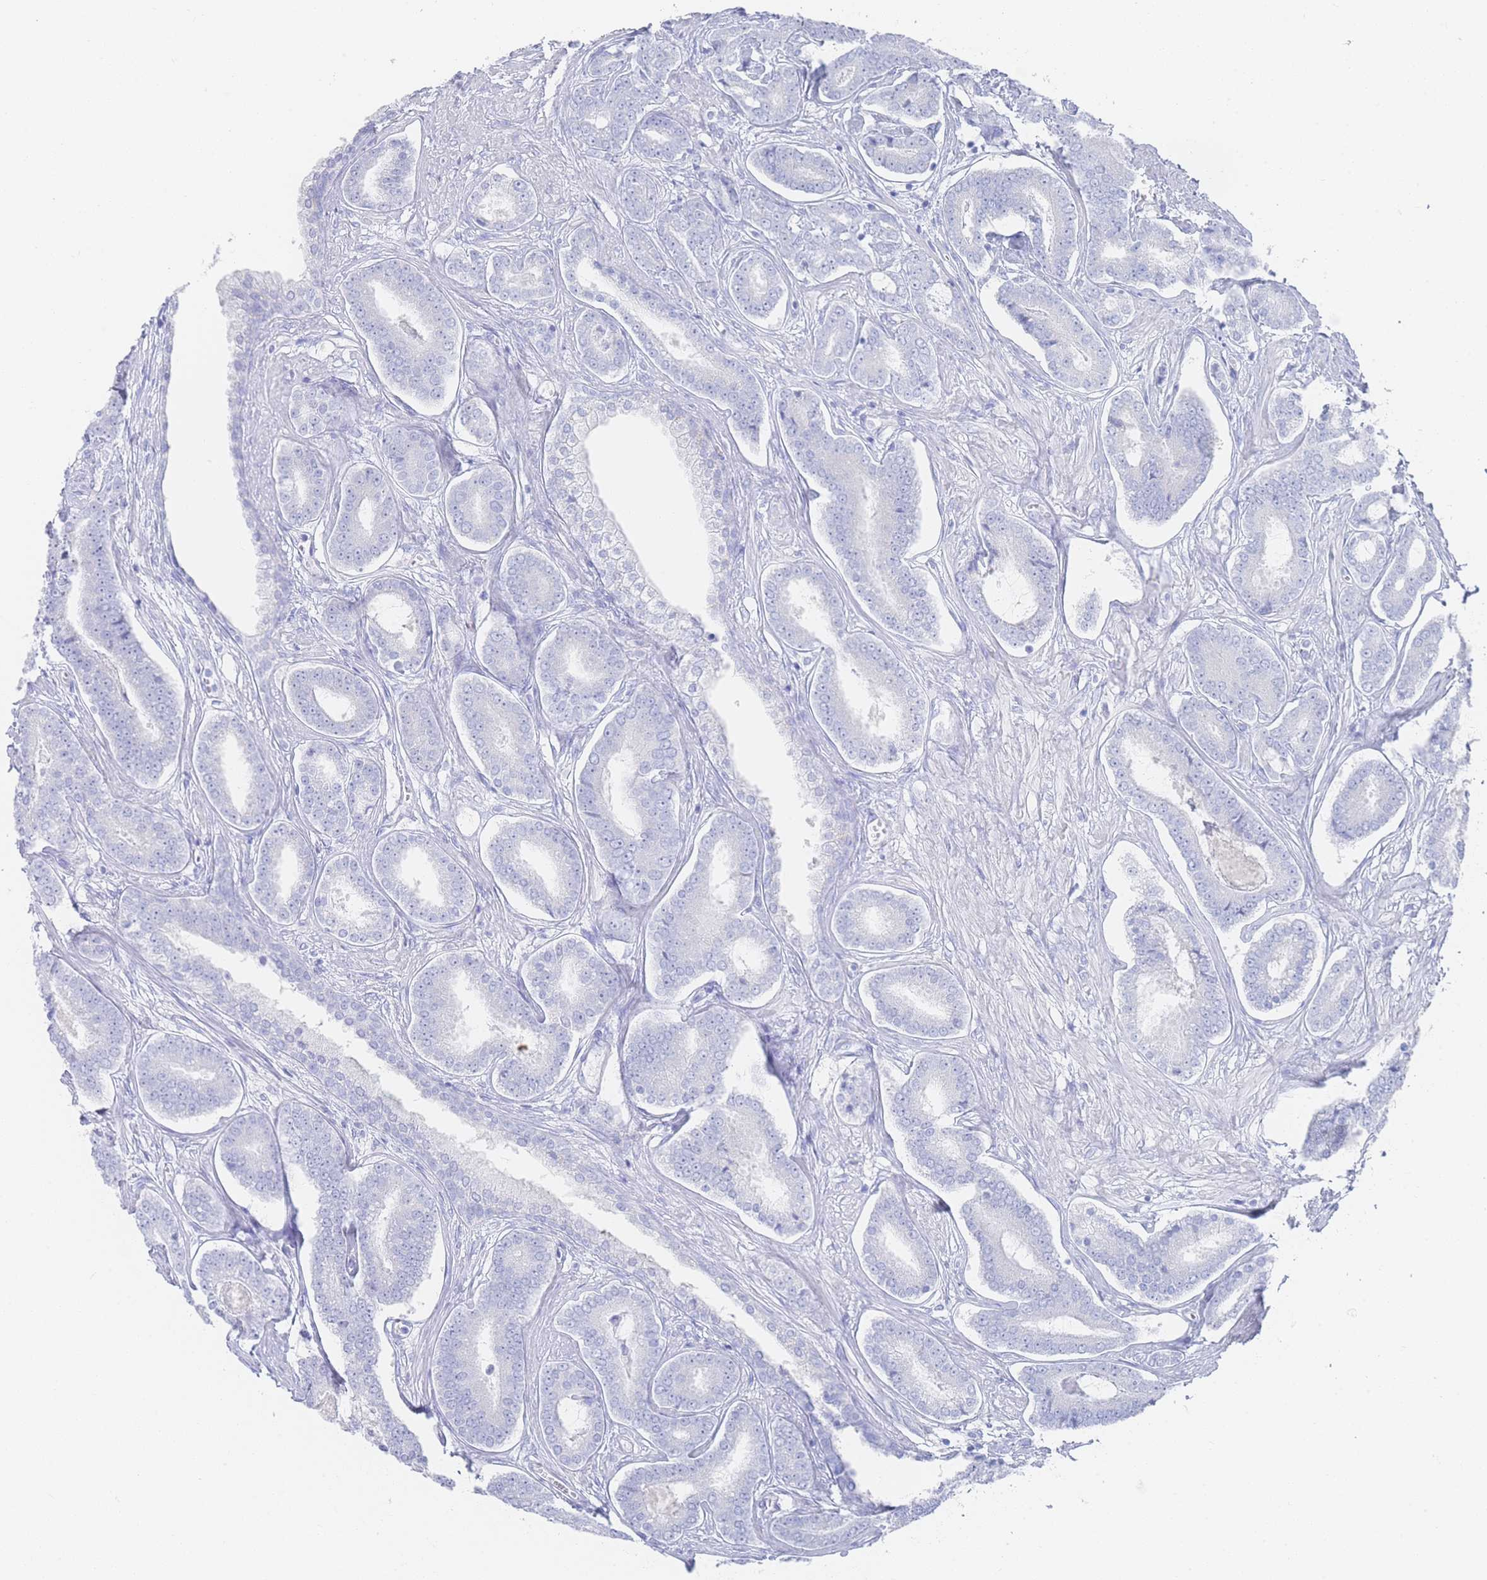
{"staining": {"intensity": "negative", "quantity": "none", "location": "none"}, "tissue": "prostate cancer", "cell_type": "Tumor cells", "image_type": "cancer", "snomed": [{"axis": "morphology", "description": "Adenocarcinoma, NOS"}, {"axis": "topography", "description": "Prostate and seminal vesicle, NOS"}], "caption": "Immunohistochemistry of prostate cancer demonstrates no expression in tumor cells. Brightfield microscopy of IHC stained with DAB (brown) and hematoxylin (blue), captured at high magnification.", "gene": "LRRC37A", "patient": {"sex": "male", "age": 76}}